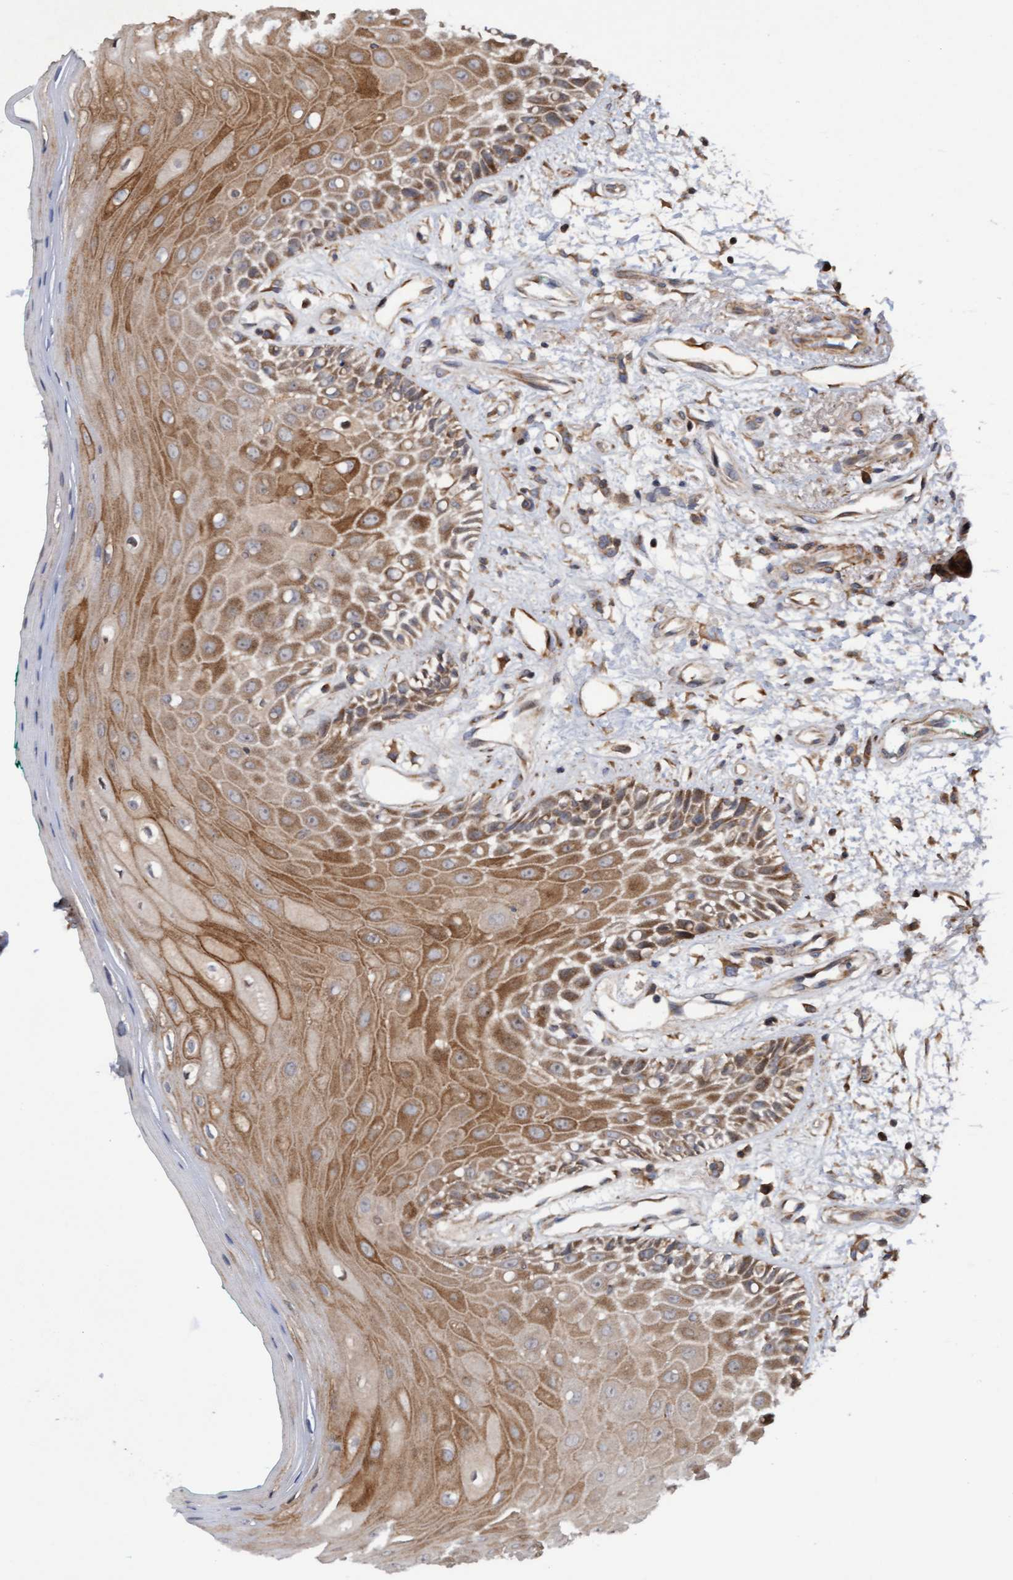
{"staining": {"intensity": "moderate", "quantity": ">75%", "location": "cytoplasmic/membranous"}, "tissue": "oral mucosa", "cell_type": "Squamous epithelial cells", "image_type": "normal", "snomed": [{"axis": "morphology", "description": "Normal tissue, NOS"}, {"axis": "morphology", "description": "Squamous cell carcinoma, NOS"}, {"axis": "topography", "description": "Skeletal muscle"}, {"axis": "topography", "description": "Oral tissue"}, {"axis": "topography", "description": "Head-Neck"}], "caption": "Squamous epithelial cells demonstrate medium levels of moderate cytoplasmic/membranous expression in about >75% of cells in normal human oral mucosa. The protein is stained brown, and the nuclei are stained in blue (DAB (3,3'-diaminobenzidine) IHC with brightfield microscopy, high magnification).", "gene": "ELP5", "patient": {"sex": "female", "age": 84}}